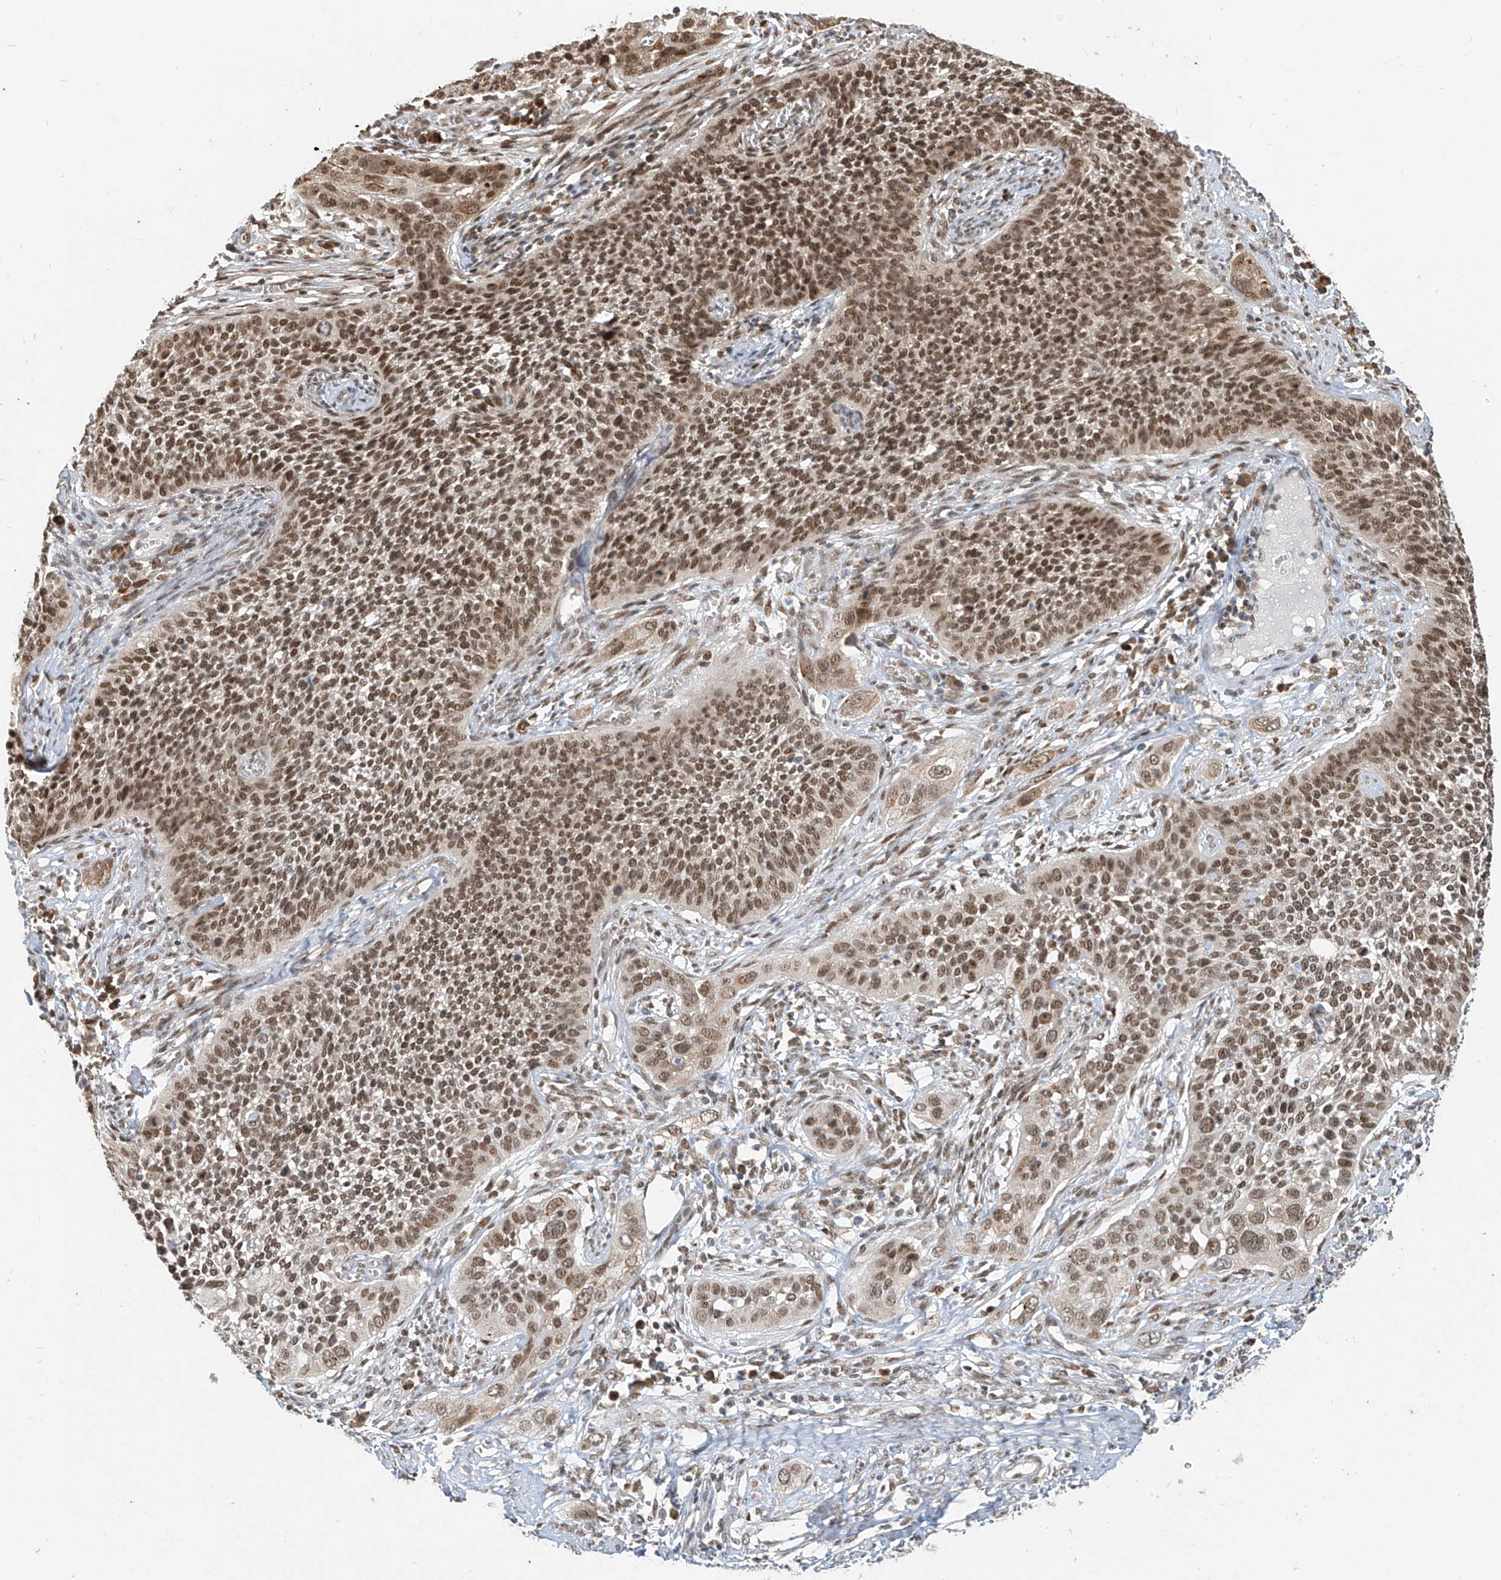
{"staining": {"intensity": "moderate", "quantity": ">75%", "location": "nuclear"}, "tissue": "cervical cancer", "cell_type": "Tumor cells", "image_type": "cancer", "snomed": [{"axis": "morphology", "description": "Squamous cell carcinoma, NOS"}, {"axis": "topography", "description": "Cervix"}], "caption": "The micrograph exhibits staining of squamous cell carcinoma (cervical), revealing moderate nuclear protein expression (brown color) within tumor cells.", "gene": "ZMYM2", "patient": {"sex": "female", "age": 34}}